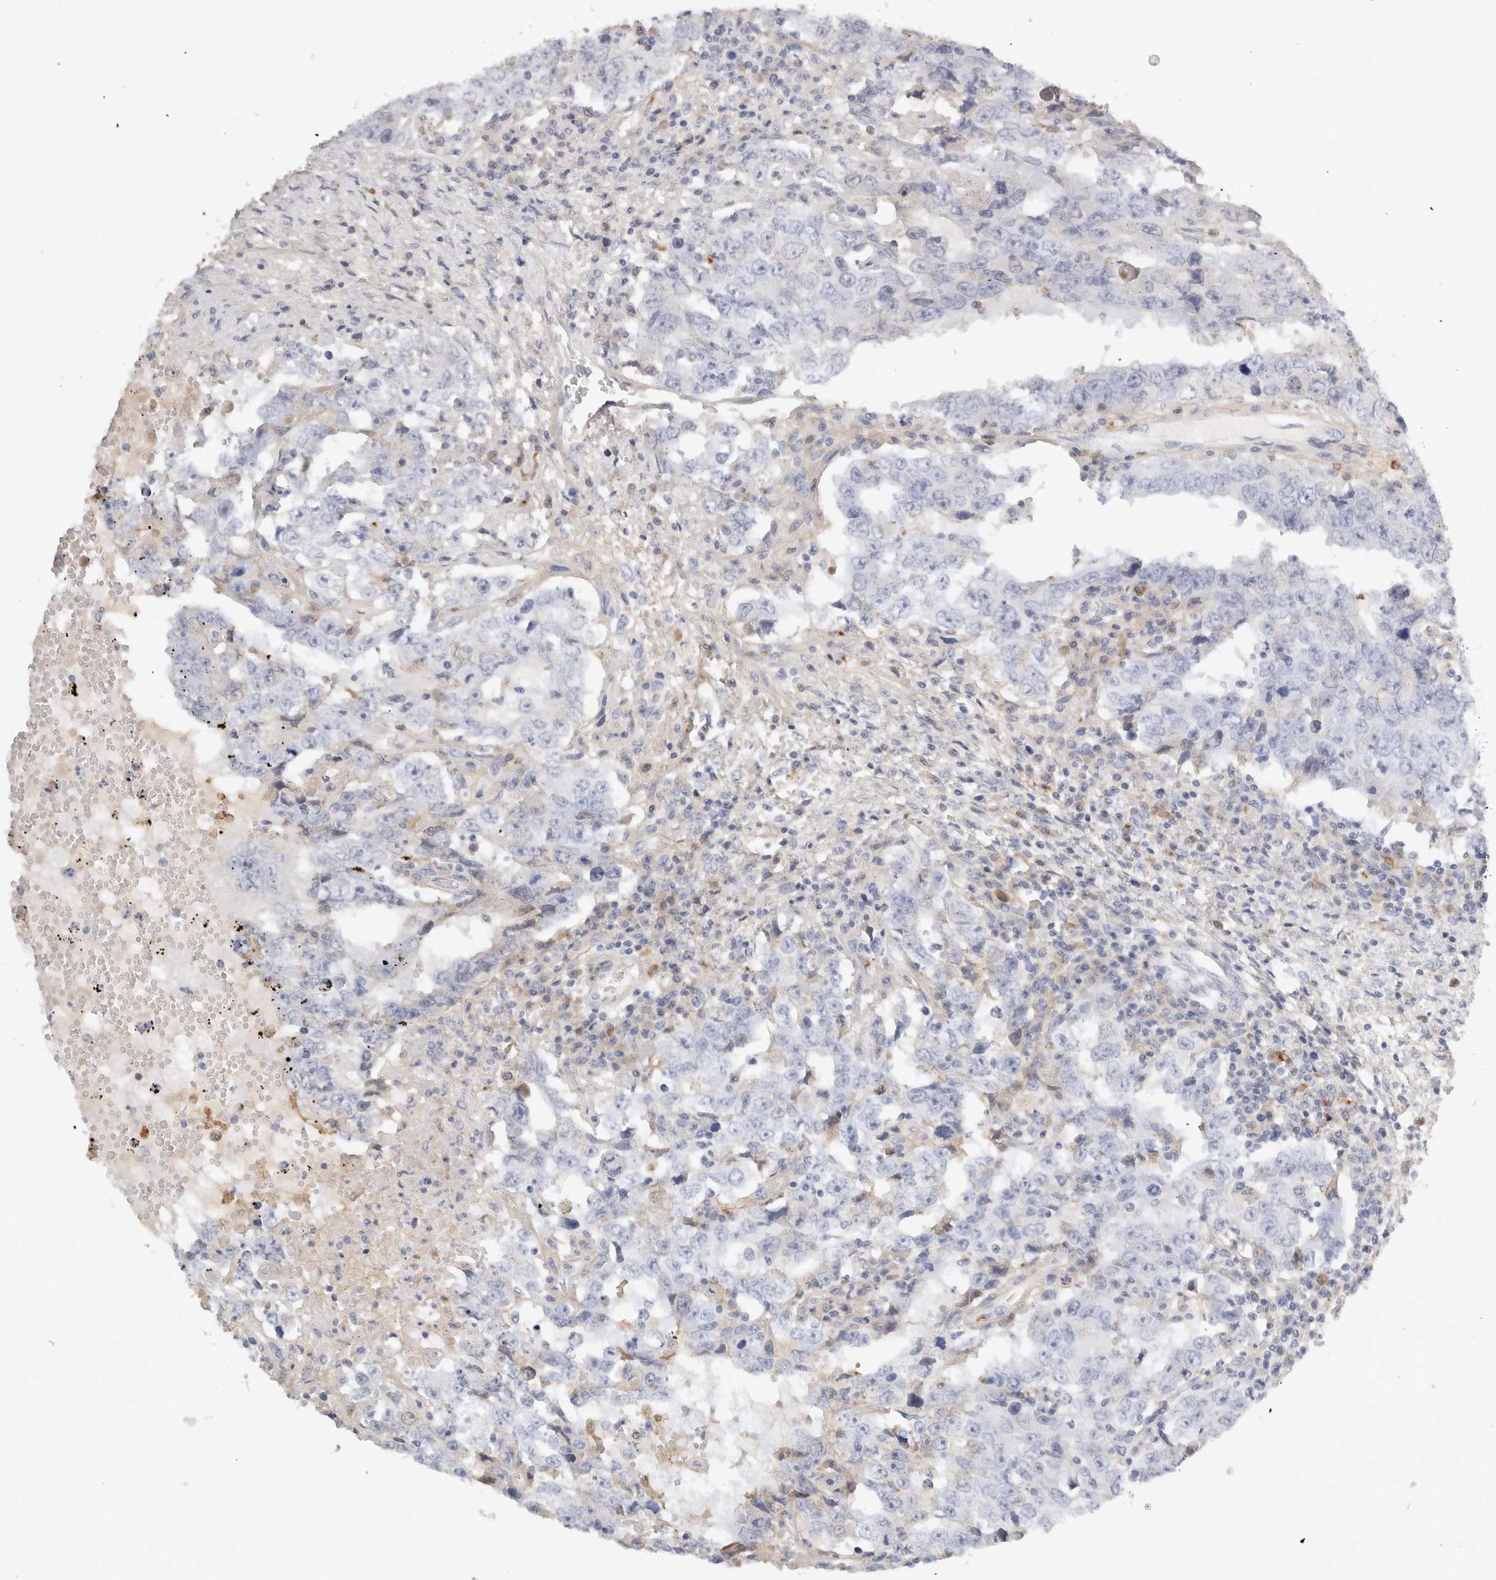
{"staining": {"intensity": "negative", "quantity": "none", "location": "none"}, "tissue": "testis cancer", "cell_type": "Tumor cells", "image_type": "cancer", "snomed": [{"axis": "morphology", "description": "Carcinoma, Embryonal, NOS"}, {"axis": "topography", "description": "Testis"}], "caption": "A photomicrograph of human testis cancer (embryonal carcinoma) is negative for staining in tumor cells. (Brightfield microscopy of DAB (3,3'-diaminobenzidine) immunohistochemistry at high magnification).", "gene": "FGL2", "patient": {"sex": "male", "age": 26}}